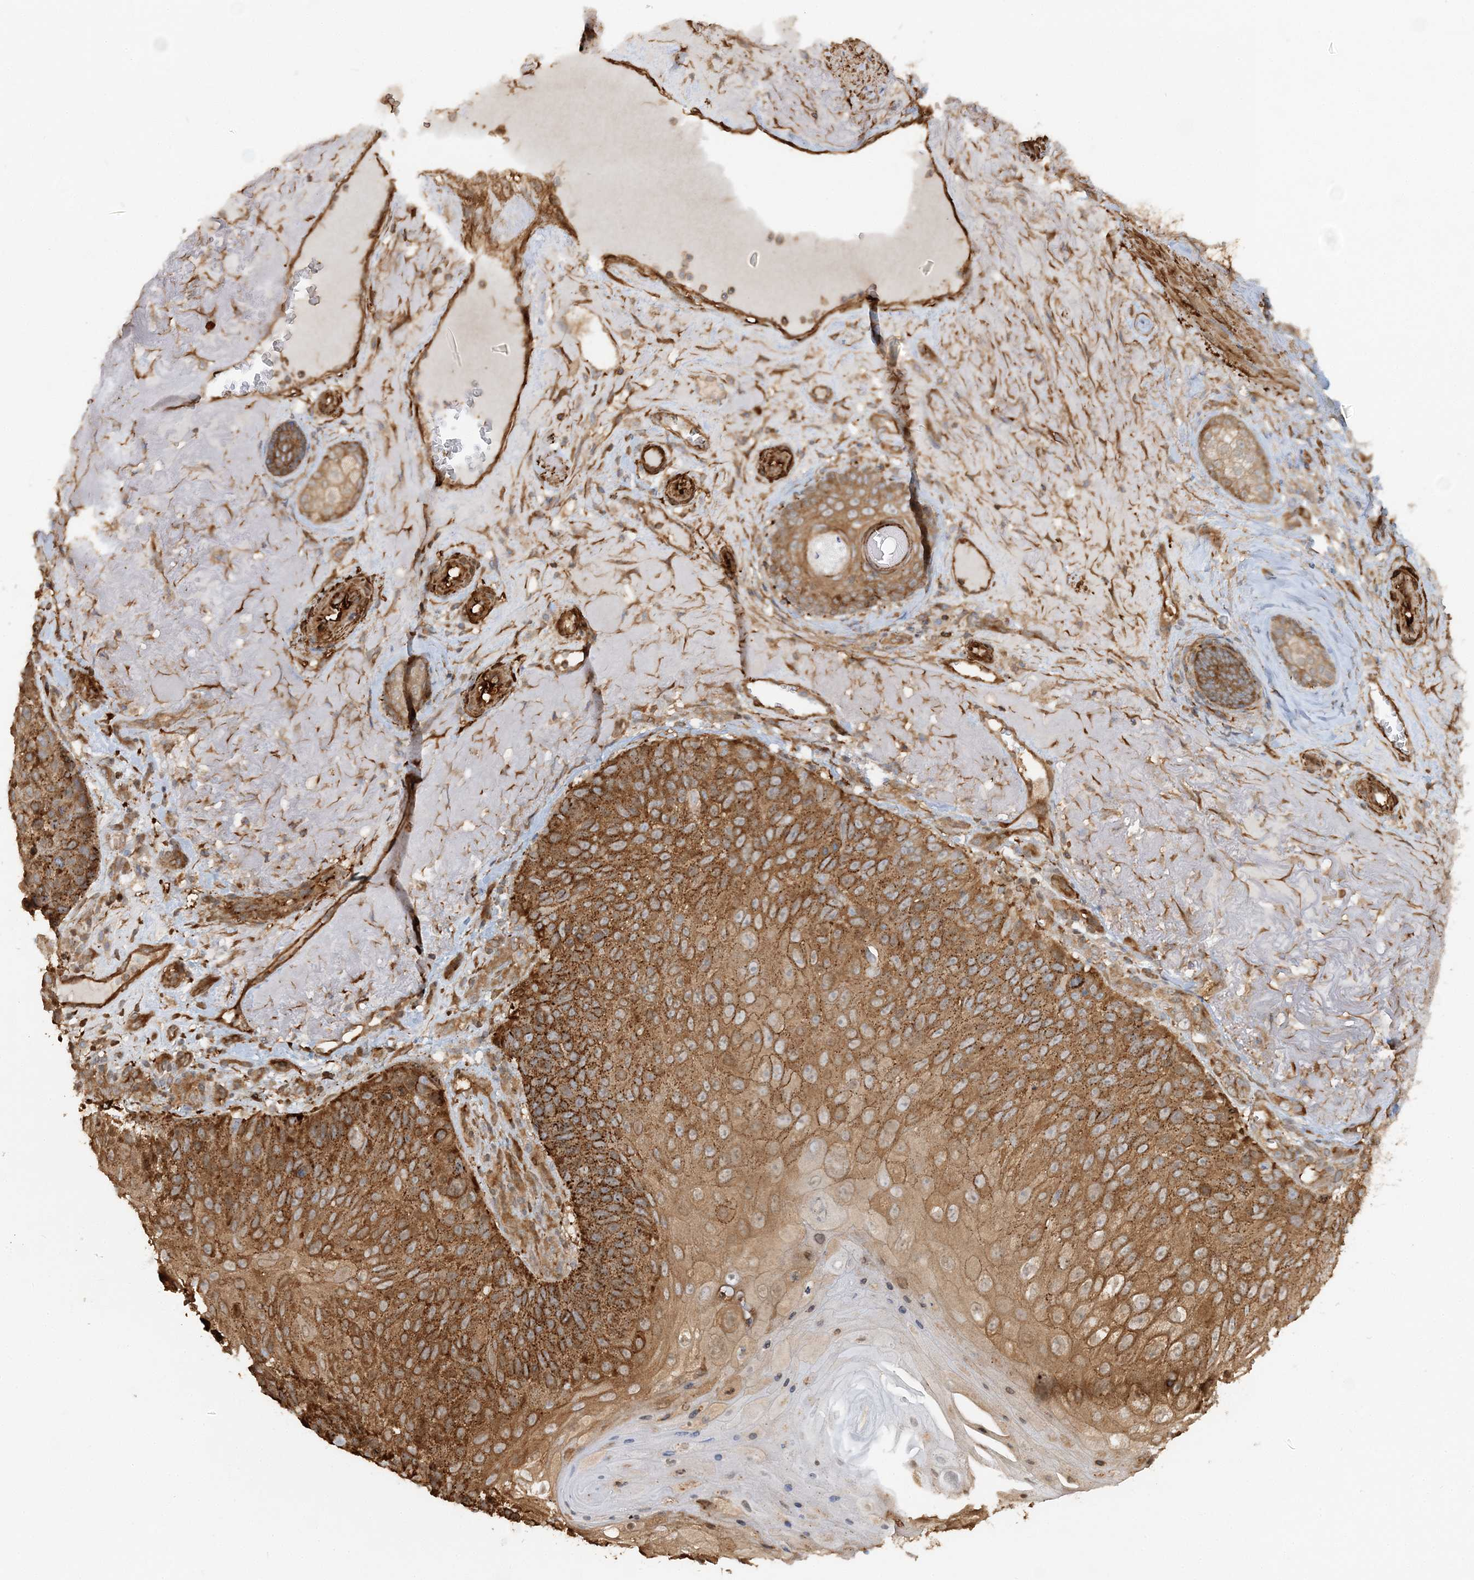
{"staining": {"intensity": "strong", "quantity": ">75%", "location": "cytoplasmic/membranous"}, "tissue": "skin cancer", "cell_type": "Tumor cells", "image_type": "cancer", "snomed": [{"axis": "morphology", "description": "Squamous cell carcinoma, NOS"}, {"axis": "topography", "description": "Skin"}], "caption": "Skin cancer stained with DAB (3,3'-diaminobenzidine) IHC displays high levels of strong cytoplasmic/membranous positivity in approximately >75% of tumor cells.", "gene": "DSTN", "patient": {"sex": "female", "age": 88}}